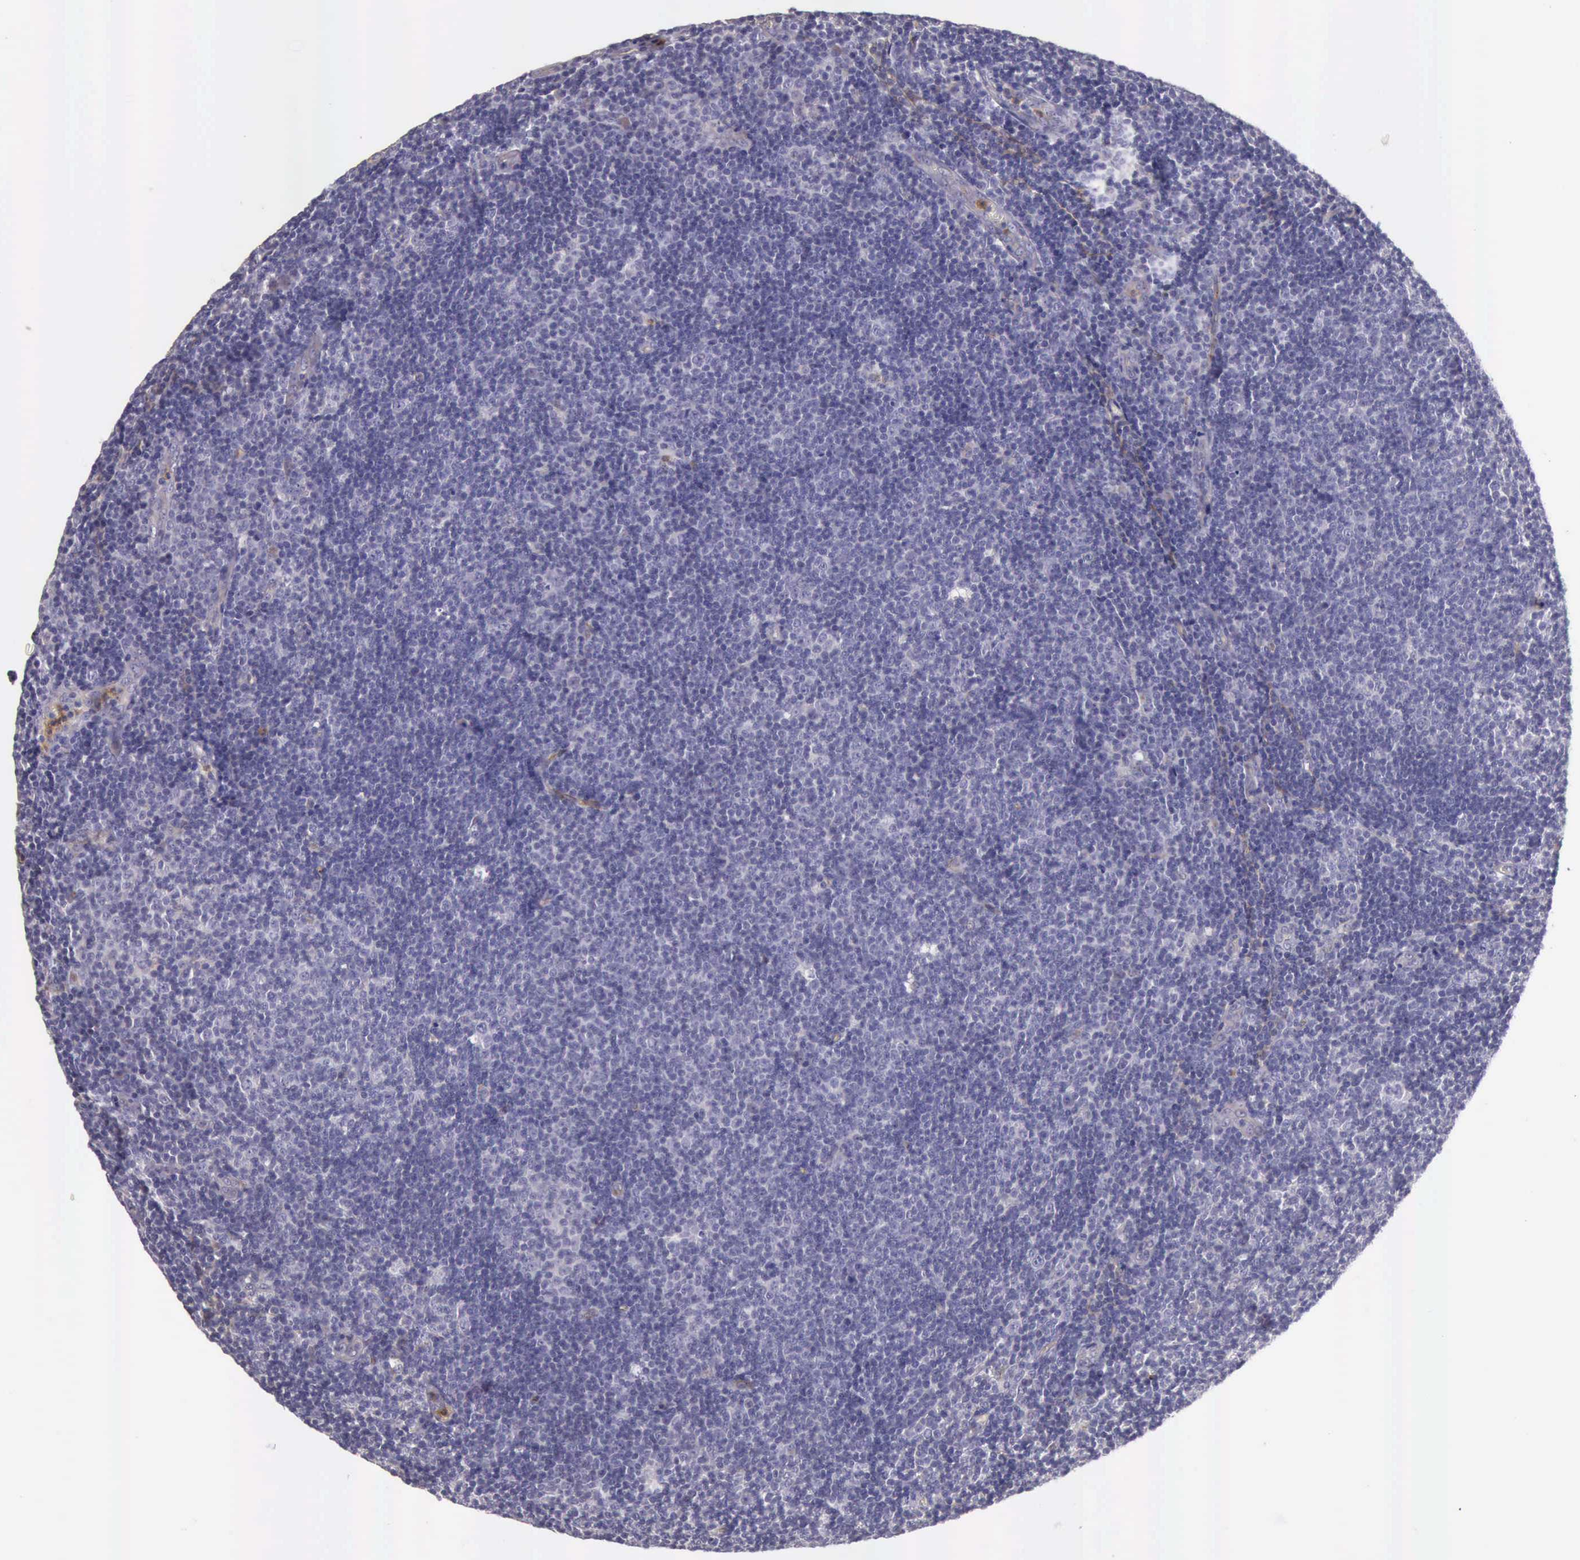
{"staining": {"intensity": "negative", "quantity": "none", "location": "none"}, "tissue": "lymphoma", "cell_type": "Tumor cells", "image_type": "cancer", "snomed": [{"axis": "morphology", "description": "Malignant lymphoma, non-Hodgkin's type, Low grade"}, {"axis": "topography", "description": "Lymph node"}], "caption": "High power microscopy photomicrograph of an immunohistochemistry (IHC) histopathology image of lymphoma, revealing no significant staining in tumor cells. Nuclei are stained in blue.", "gene": "TCEANC", "patient": {"sex": "male", "age": 49}}